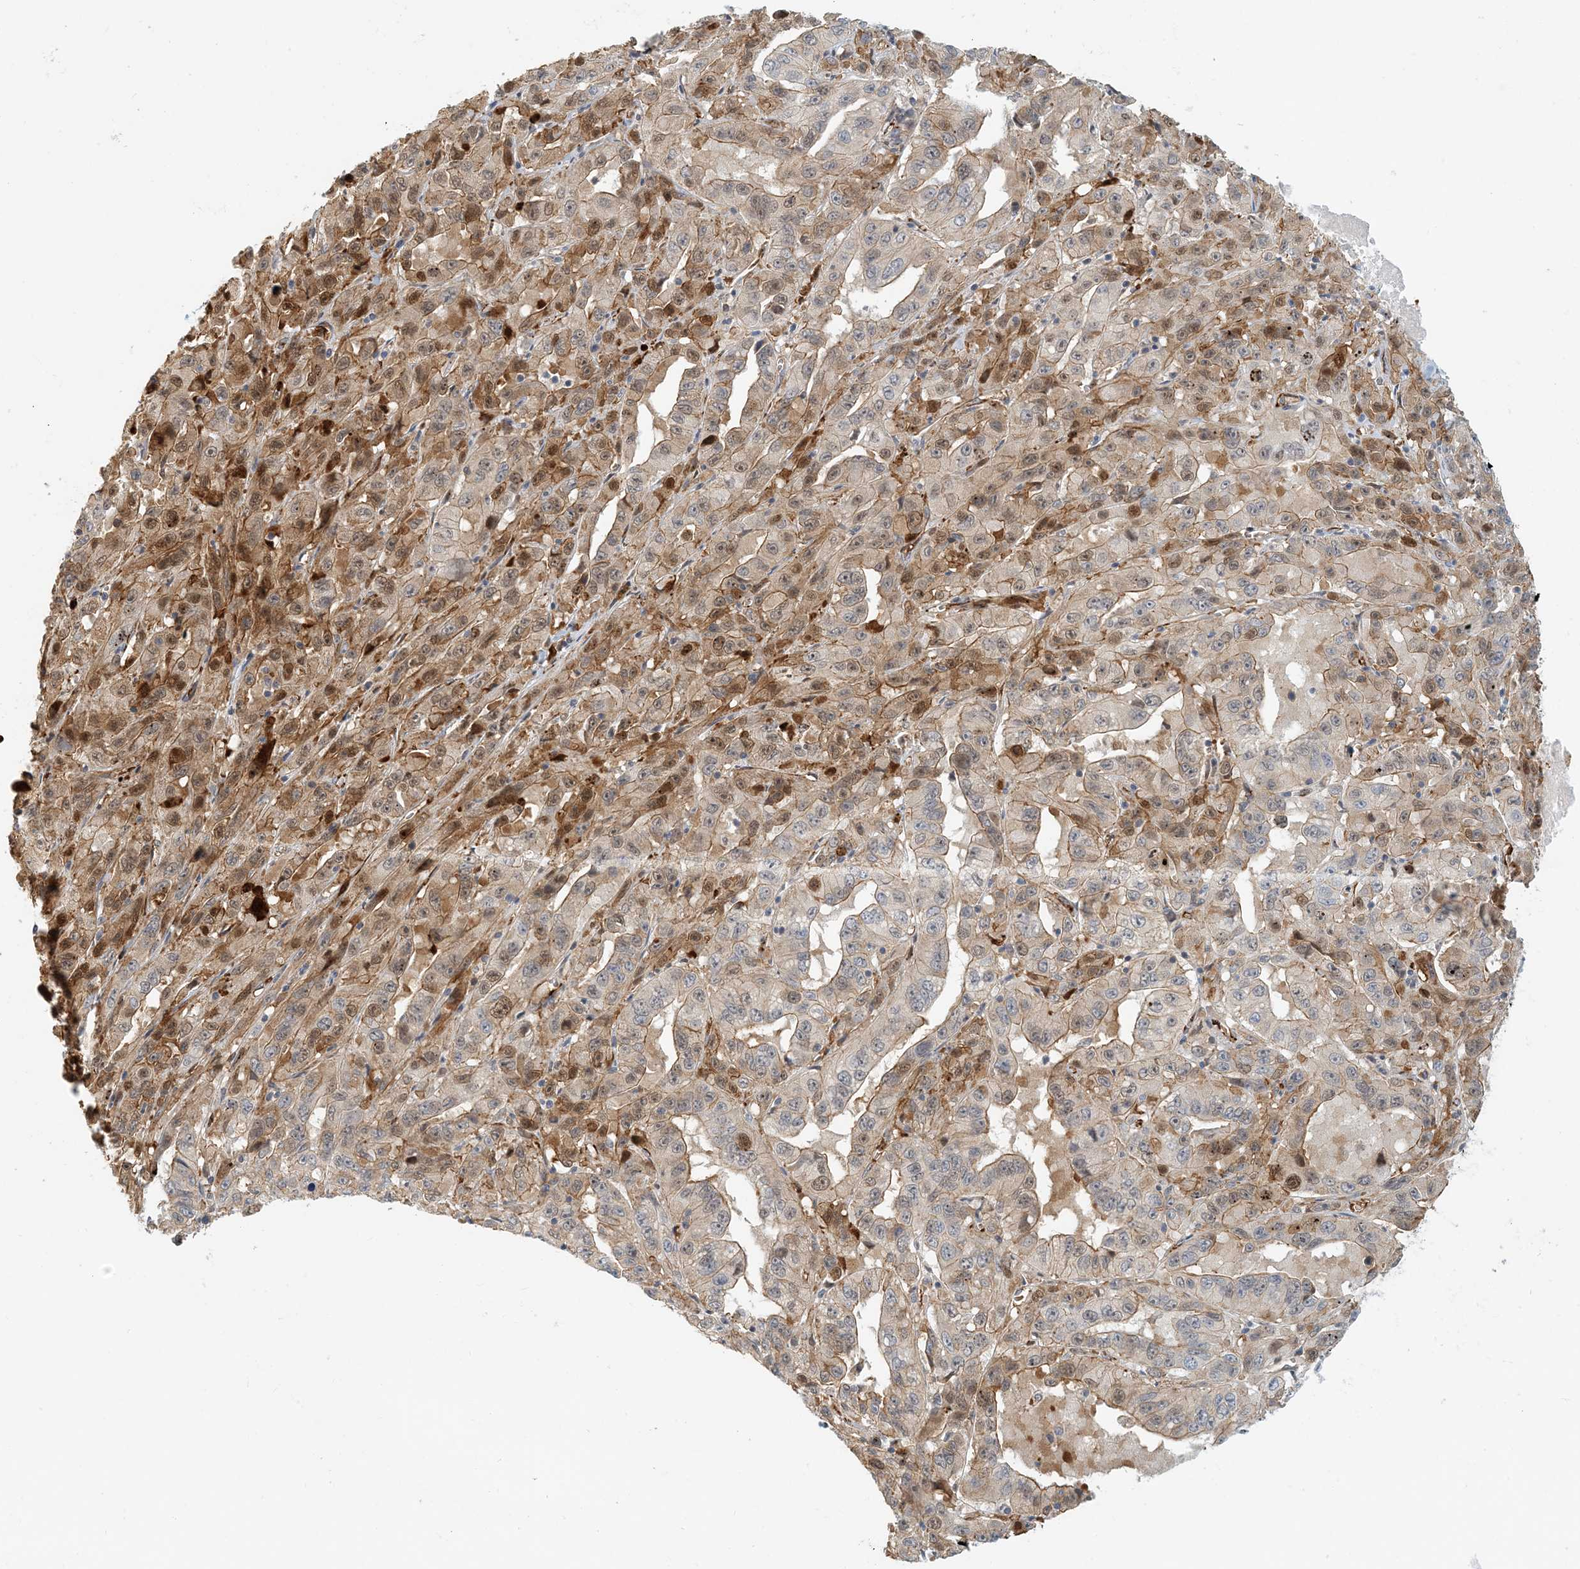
{"staining": {"intensity": "moderate", "quantity": "<25%", "location": "cytoplasmic/membranous,nuclear"}, "tissue": "pancreatic cancer", "cell_type": "Tumor cells", "image_type": "cancer", "snomed": [{"axis": "morphology", "description": "Adenocarcinoma, NOS"}, {"axis": "topography", "description": "Pancreas"}], "caption": "Pancreatic cancer (adenocarcinoma) tissue displays moderate cytoplasmic/membranous and nuclear positivity in about <25% of tumor cells, visualized by immunohistochemistry.", "gene": "MAPKBP1", "patient": {"sex": "male", "age": 63}}